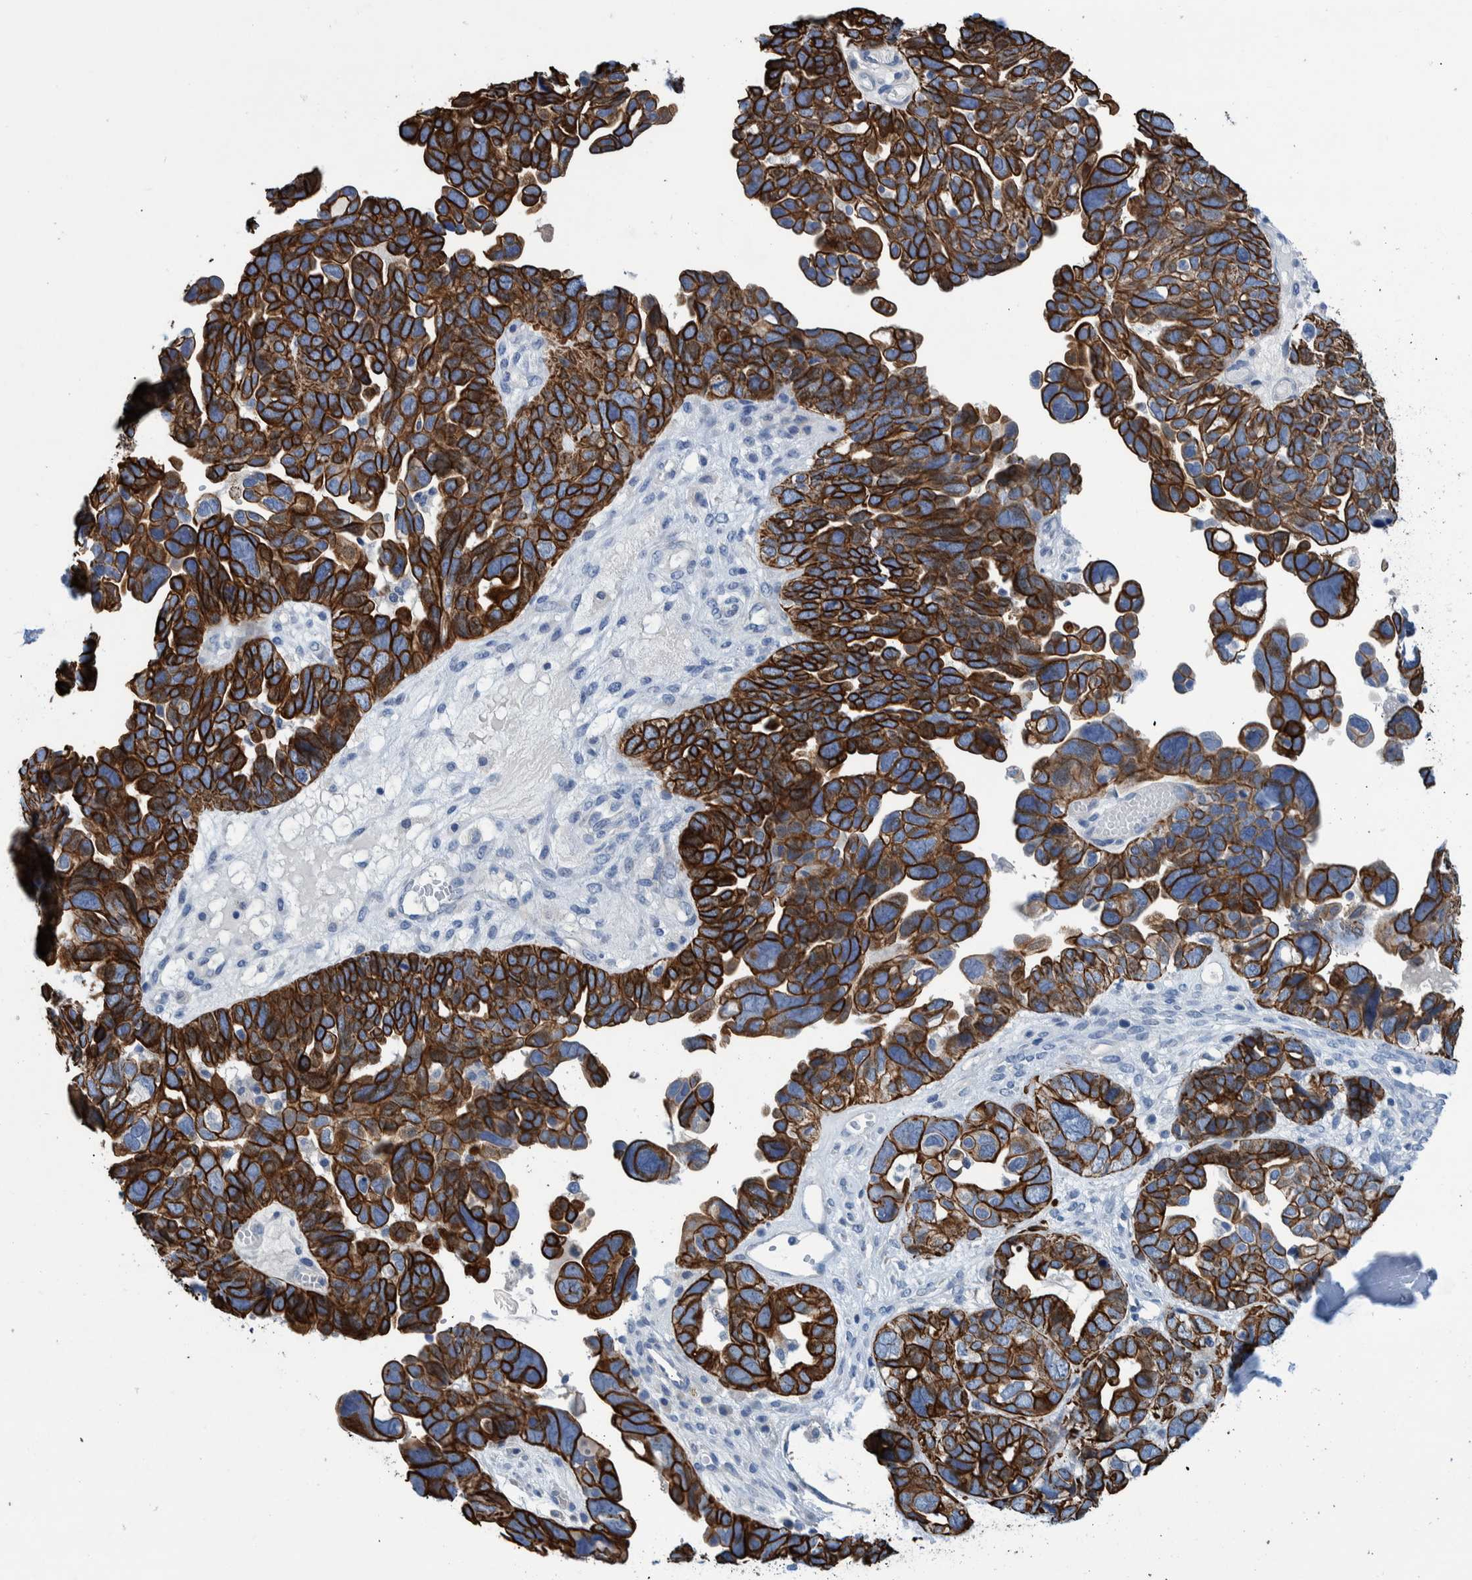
{"staining": {"intensity": "strong", "quantity": ">75%", "location": "cytoplasmic/membranous"}, "tissue": "ovarian cancer", "cell_type": "Tumor cells", "image_type": "cancer", "snomed": [{"axis": "morphology", "description": "Cystadenocarcinoma, mucinous, NOS"}, {"axis": "topography", "description": "Ovary"}], "caption": "Strong cytoplasmic/membranous expression is identified in approximately >75% of tumor cells in ovarian cancer.", "gene": "MKS1", "patient": {"sex": "female", "age": 61}}